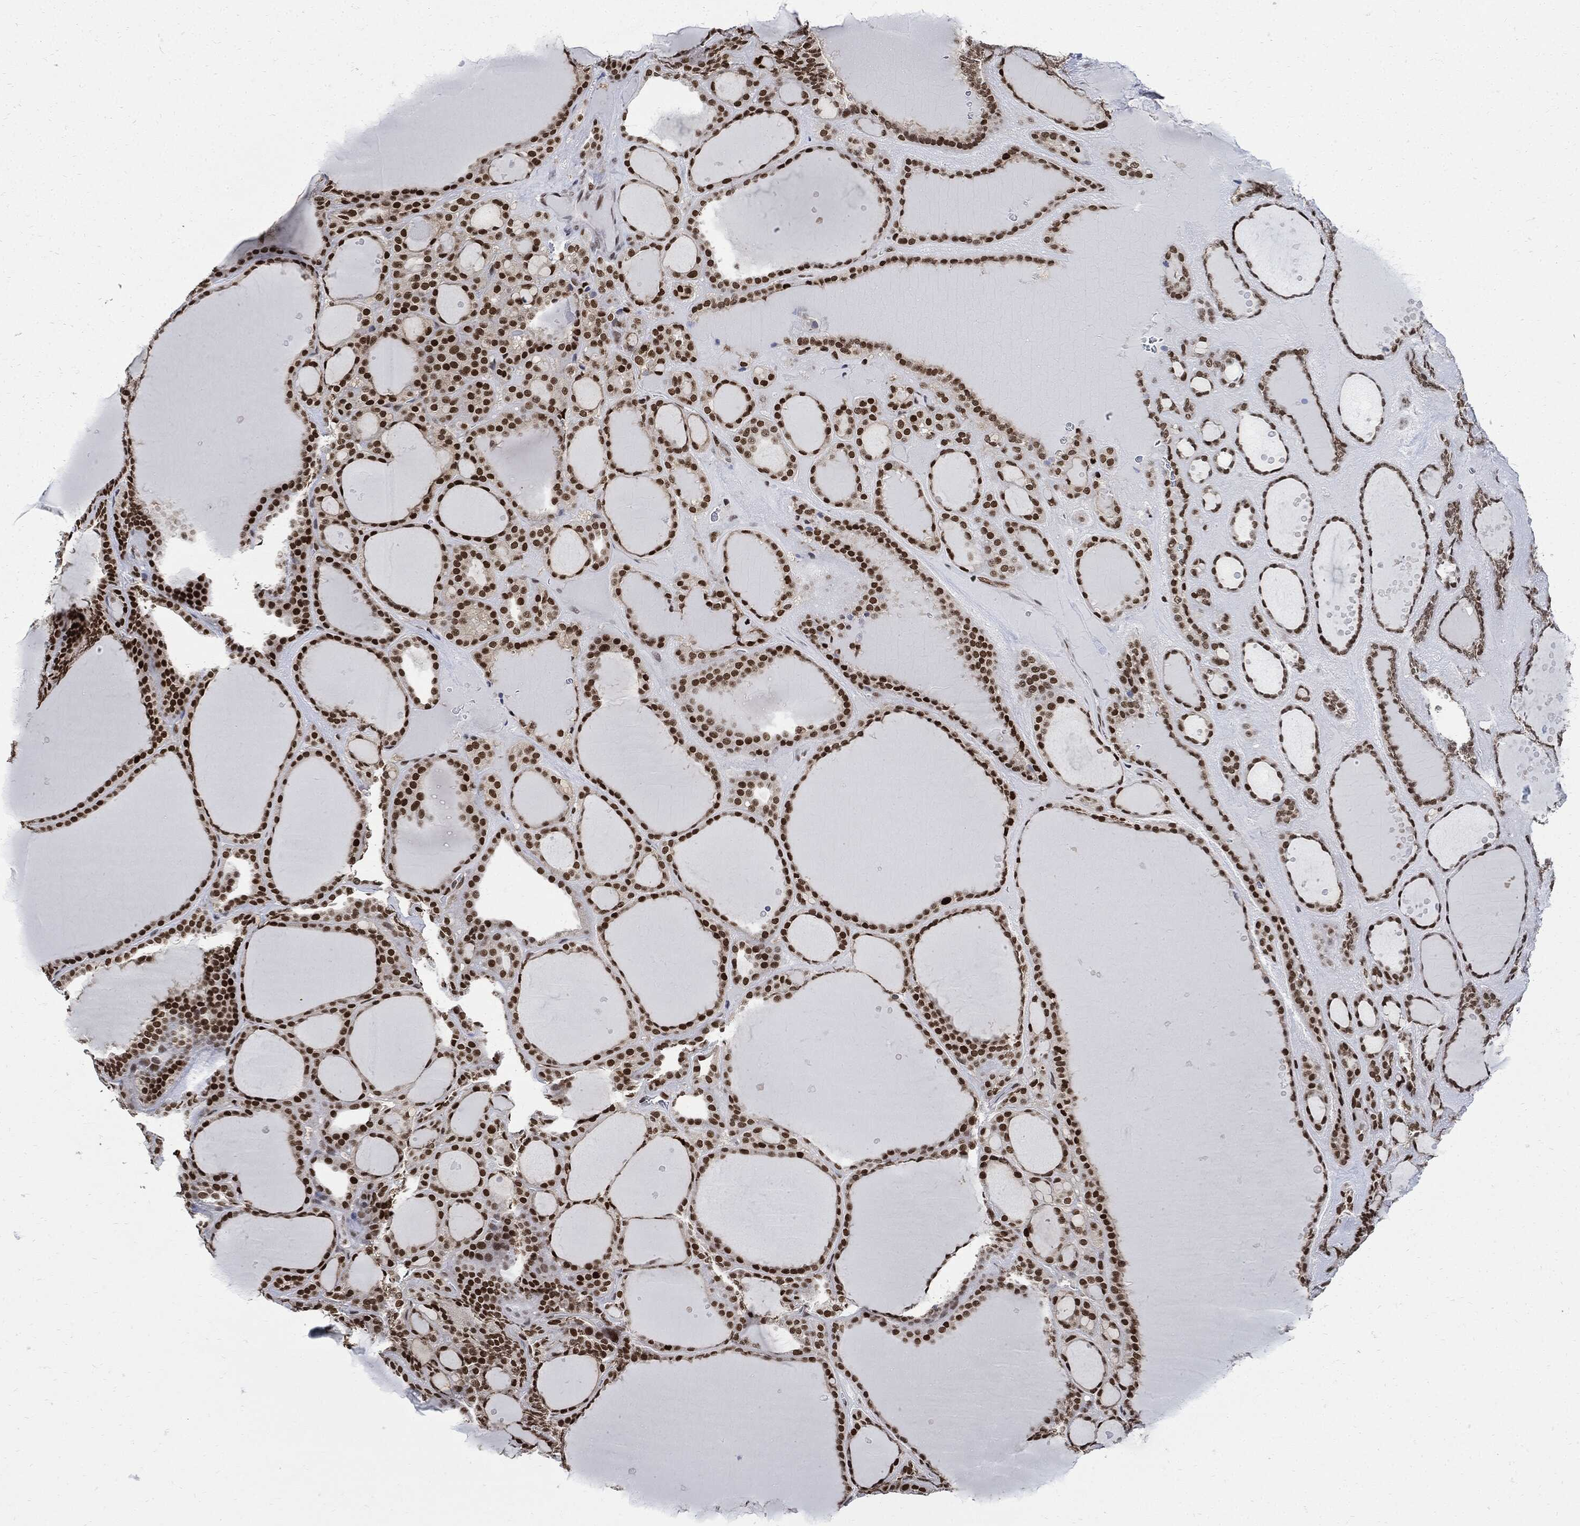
{"staining": {"intensity": "strong", "quantity": ">75%", "location": "nuclear"}, "tissue": "thyroid gland", "cell_type": "Glandular cells", "image_type": "normal", "snomed": [{"axis": "morphology", "description": "Normal tissue, NOS"}, {"axis": "topography", "description": "Thyroid gland"}], "caption": "The immunohistochemical stain shows strong nuclear positivity in glandular cells of normal thyroid gland.", "gene": "PCNA", "patient": {"sex": "male", "age": 63}}